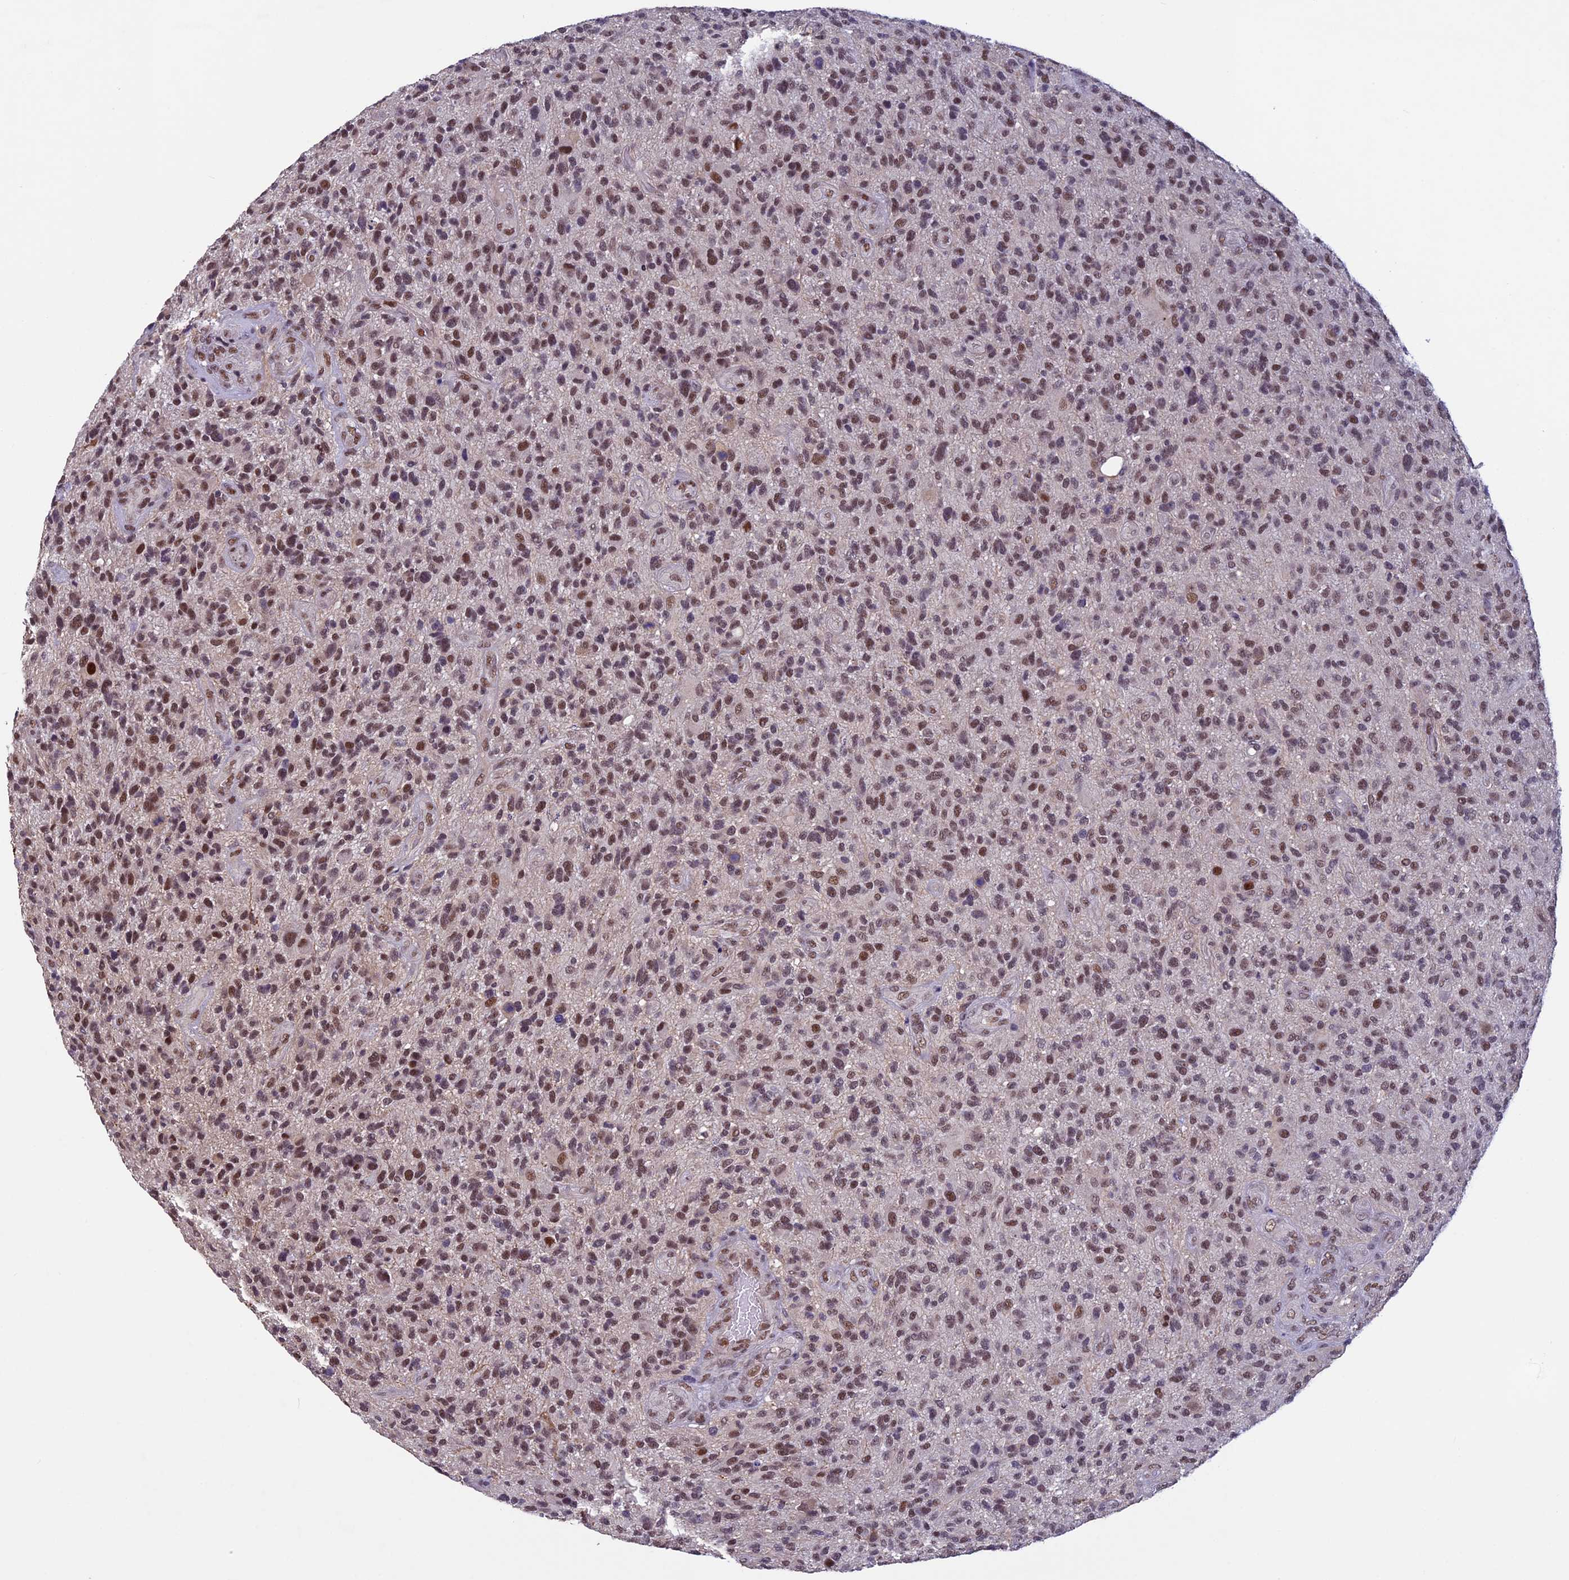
{"staining": {"intensity": "moderate", "quantity": ">75%", "location": "nuclear"}, "tissue": "glioma", "cell_type": "Tumor cells", "image_type": "cancer", "snomed": [{"axis": "morphology", "description": "Glioma, malignant, High grade"}, {"axis": "topography", "description": "Brain"}], "caption": "Immunohistochemistry image of human glioma stained for a protein (brown), which shows medium levels of moderate nuclear expression in about >75% of tumor cells.", "gene": "RNF40", "patient": {"sex": "male", "age": 47}}